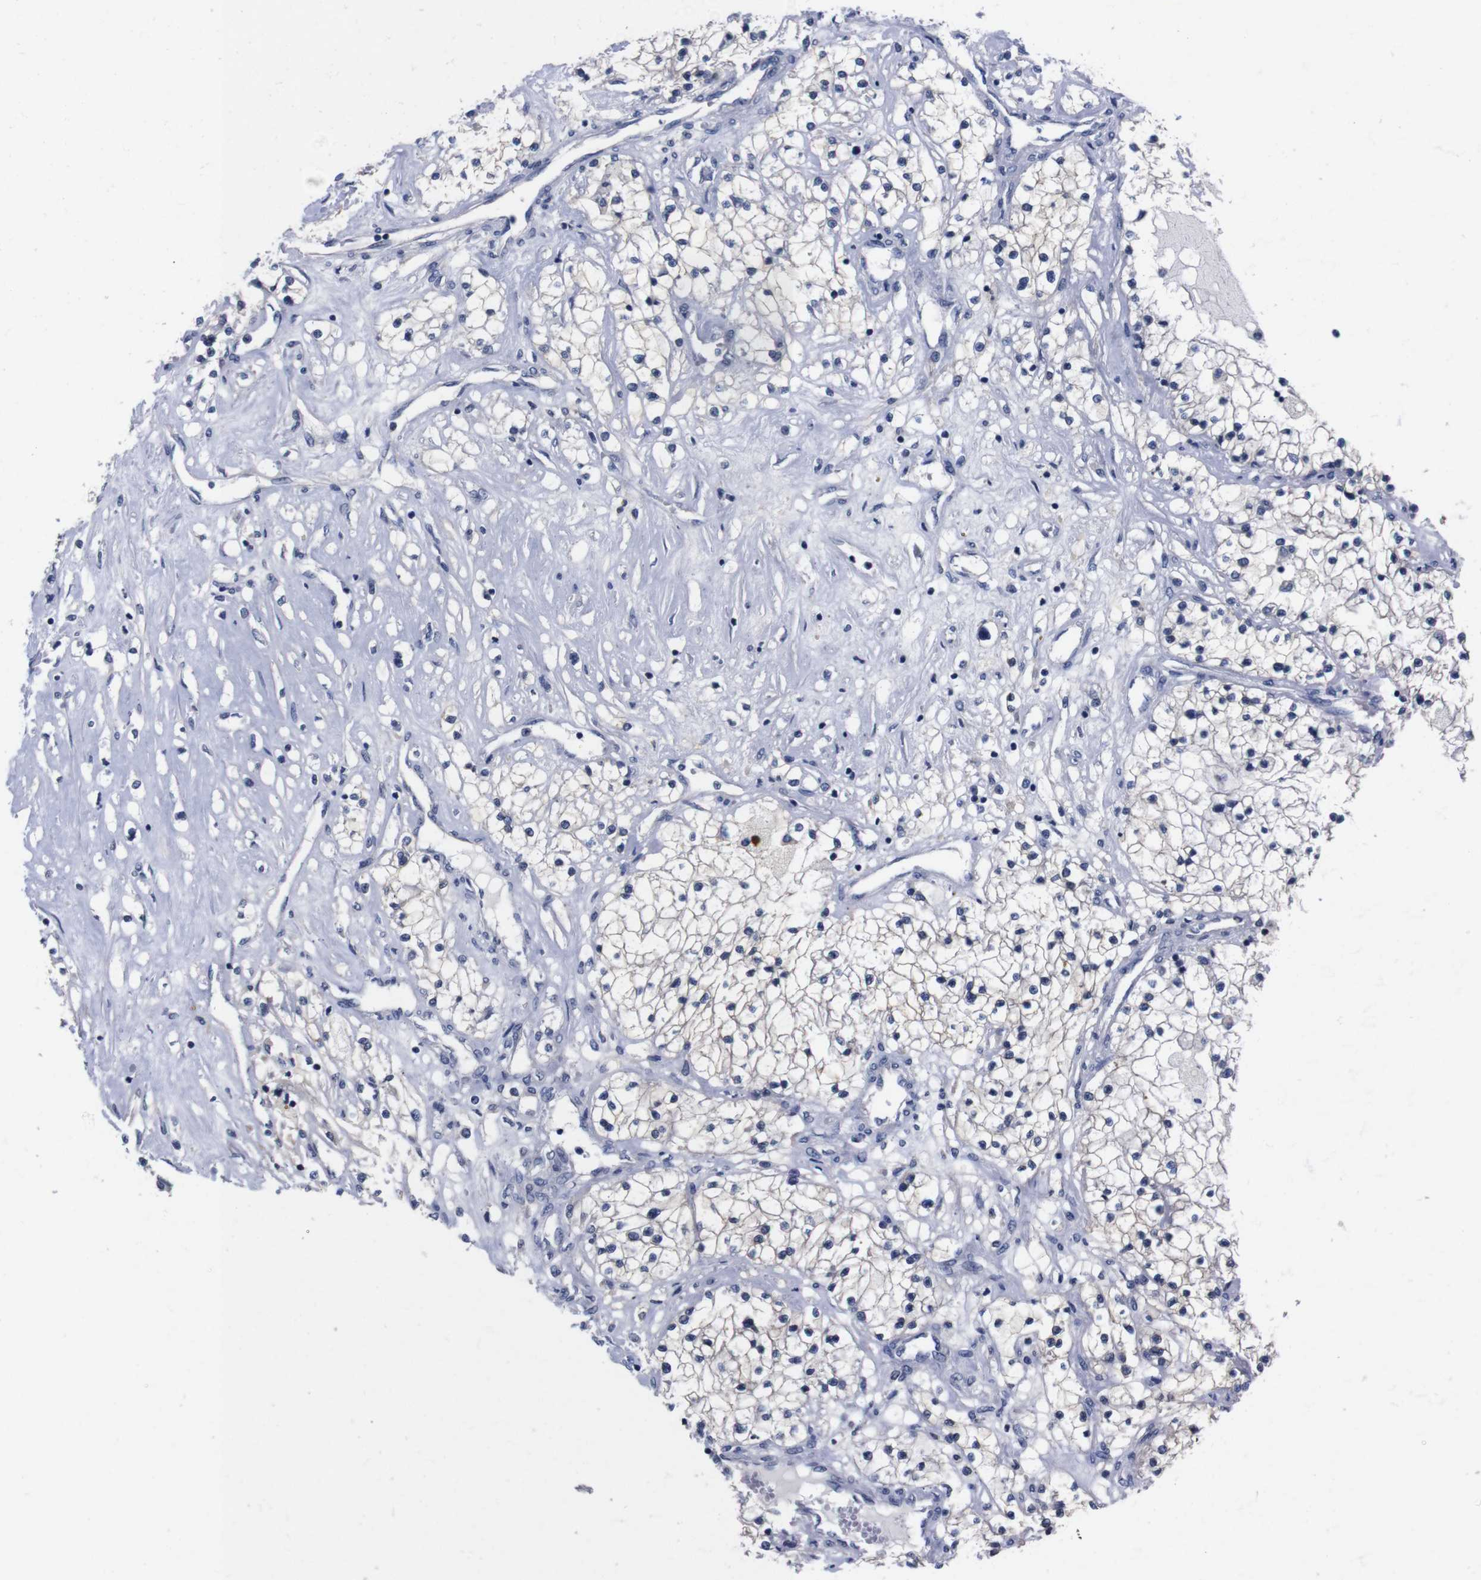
{"staining": {"intensity": "negative", "quantity": "none", "location": "none"}, "tissue": "renal cancer", "cell_type": "Tumor cells", "image_type": "cancer", "snomed": [{"axis": "morphology", "description": "Adenocarcinoma, NOS"}, {"axis": "topography", "description": "Kidney"}], "caption": "Tumor cells are negative for protein expression in human renal adenocarcinoma.", "gene": "TNFRSF21", "patient": {"sex": "male", "age": 68}}